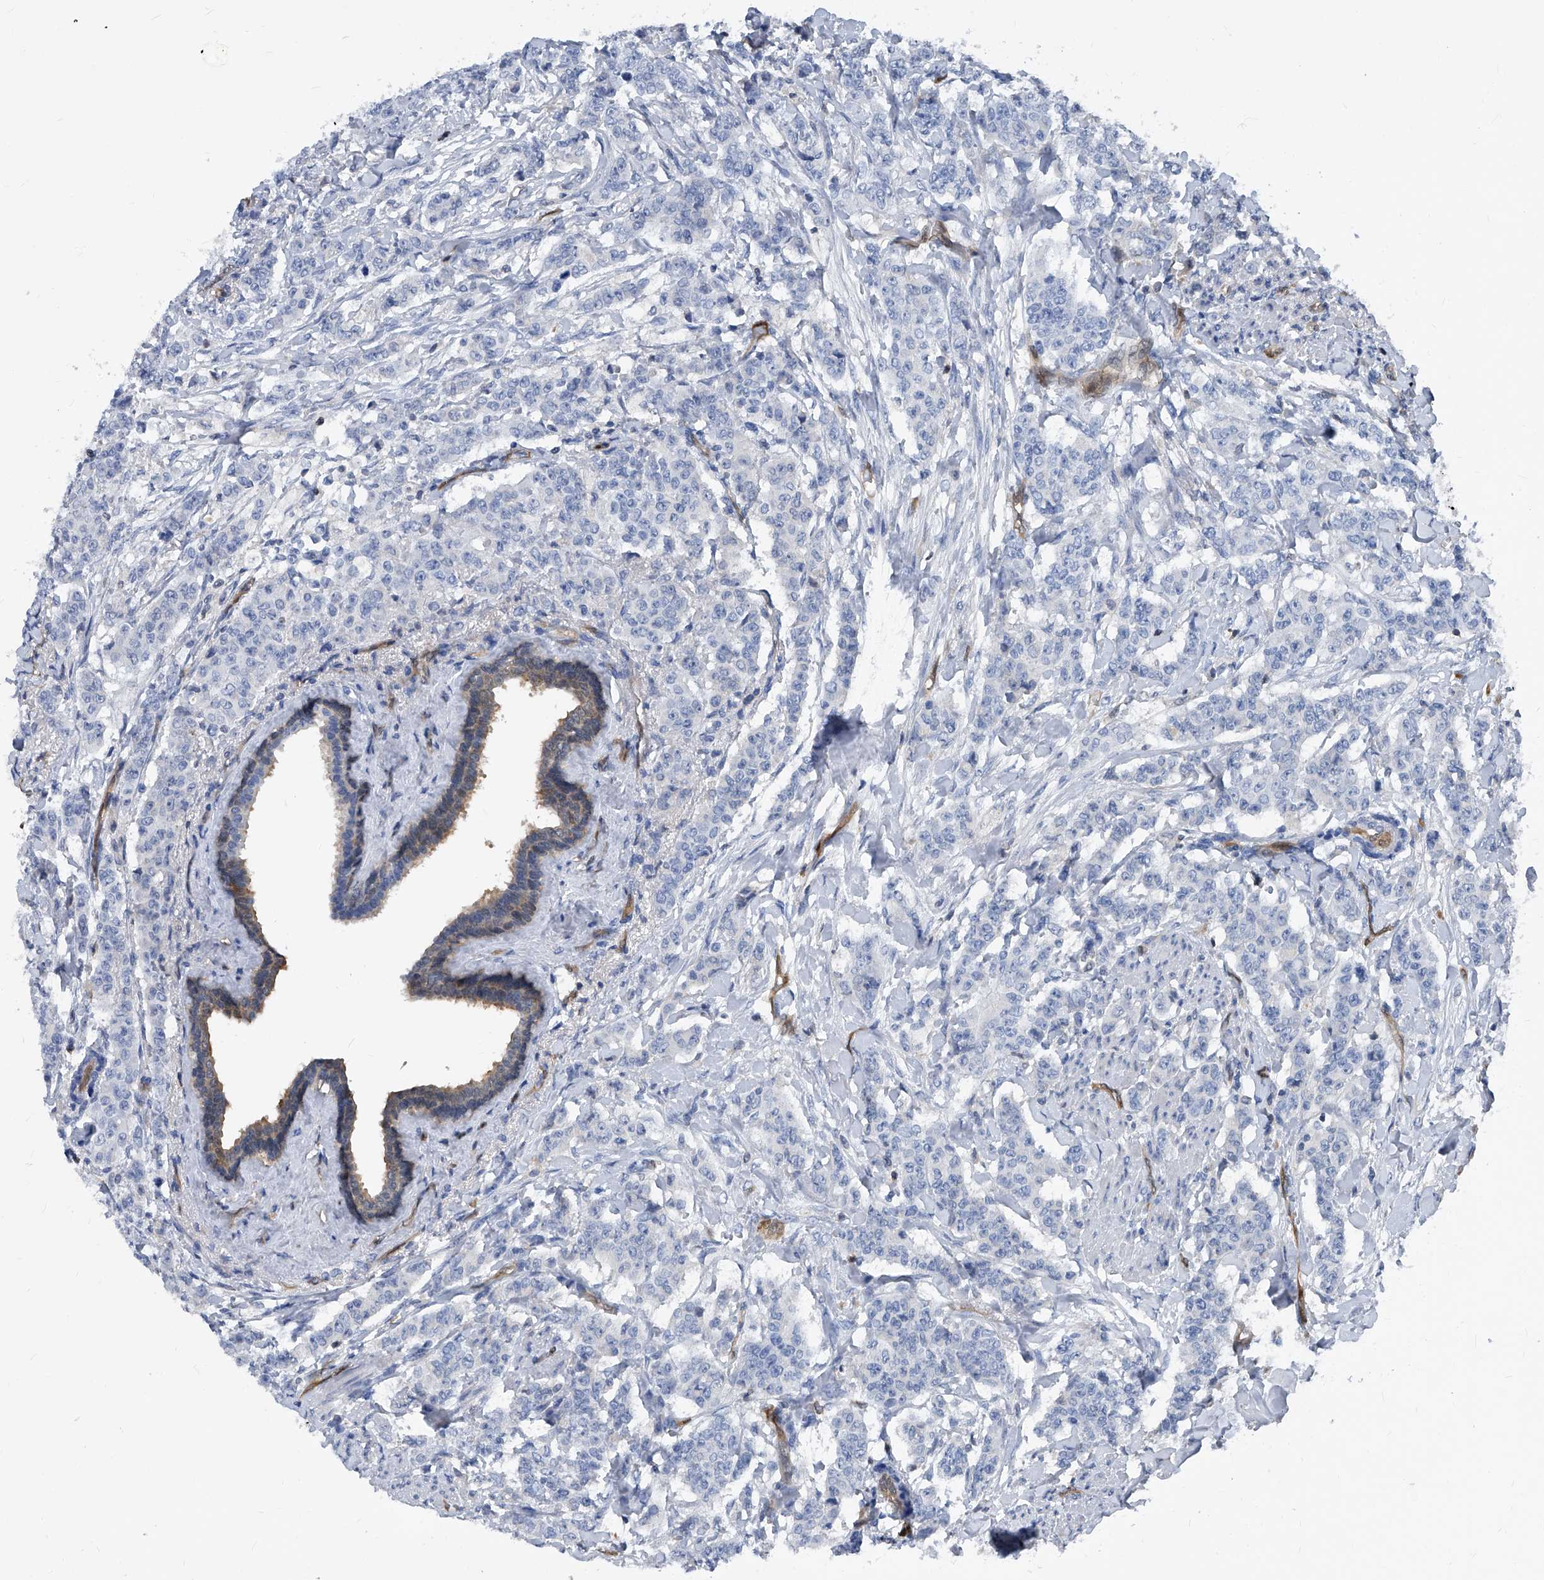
{"staining": {"intensity": "negative", "quantity": "none", "location": "none"}, "tissue": "breast cancer", "cell_type": "Tumor cells", "image_type": "cancer", "snomed": [{"axis": "morphology", "description": "Duct carcinoma"}, {"axis": "topography", "description": "Breast"}], "caption": "Tumor cells are negative for brown protein staining in breast cancer.", "gene": "MAP2K6", "patient": {"sex": "female", "age": 40}}